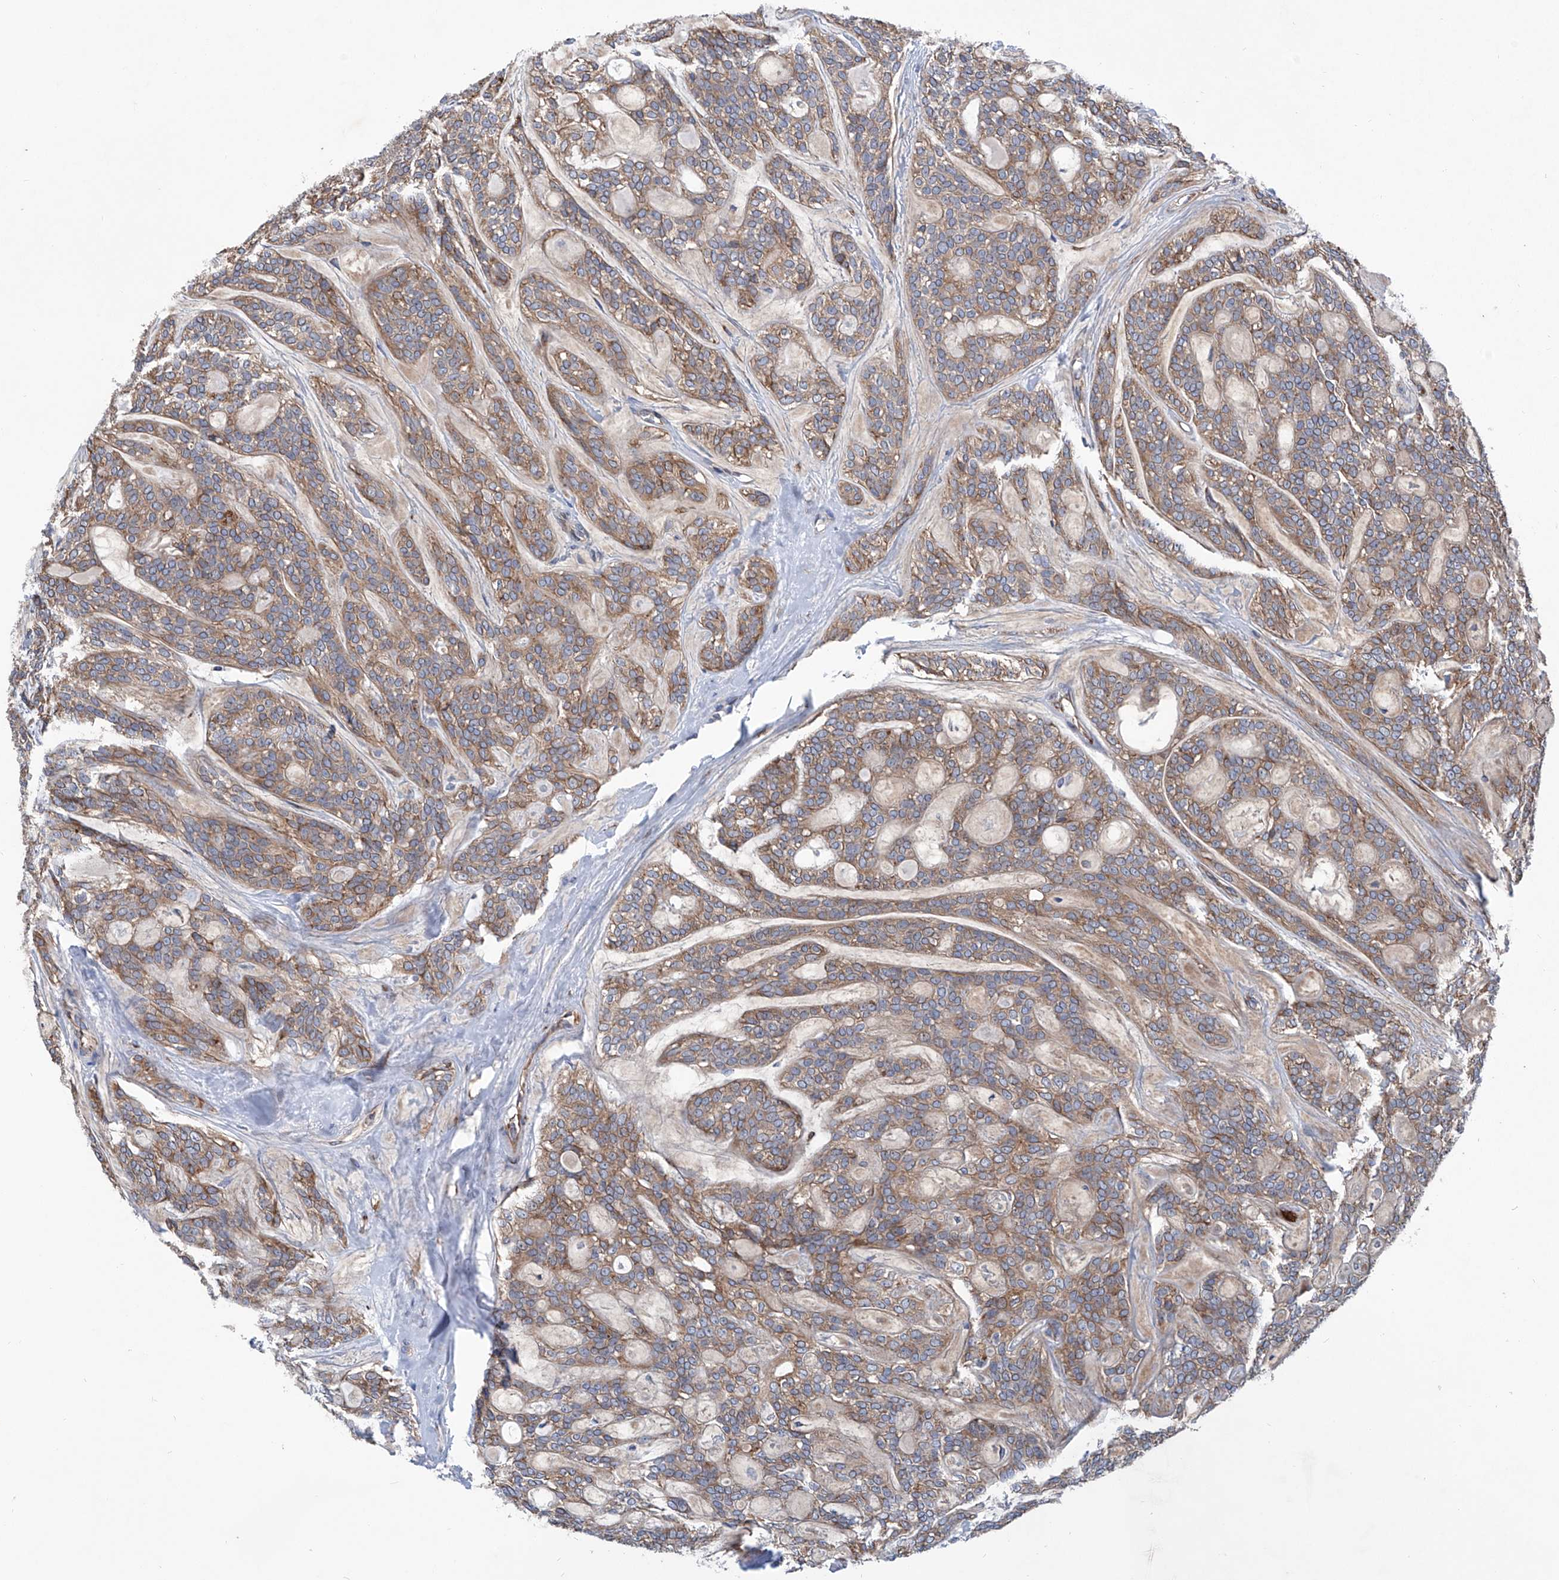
{"staining": {"intensity": "weak", "quantity": ">75%", "location": "cytoplasmic/membranous"}, "tissue": "head and neck cancer", "cell_type": "Tumor cells", "image_type": "cancer", "snomed": [{"axis": "morphology", "description": "Adenocarcinoma, NOS"}, {"axis": "topography", "description": "Head-Neck"}], "caption": "Immunohistochemical staining of human head and neck cancer (adenocarcinoma) shows low levels of weak cytoplasmic/membranous positivity in approximately >75% of tumor cells.", "gene": "ASCC3", "patient": {"sex": "male", "age": 66}}